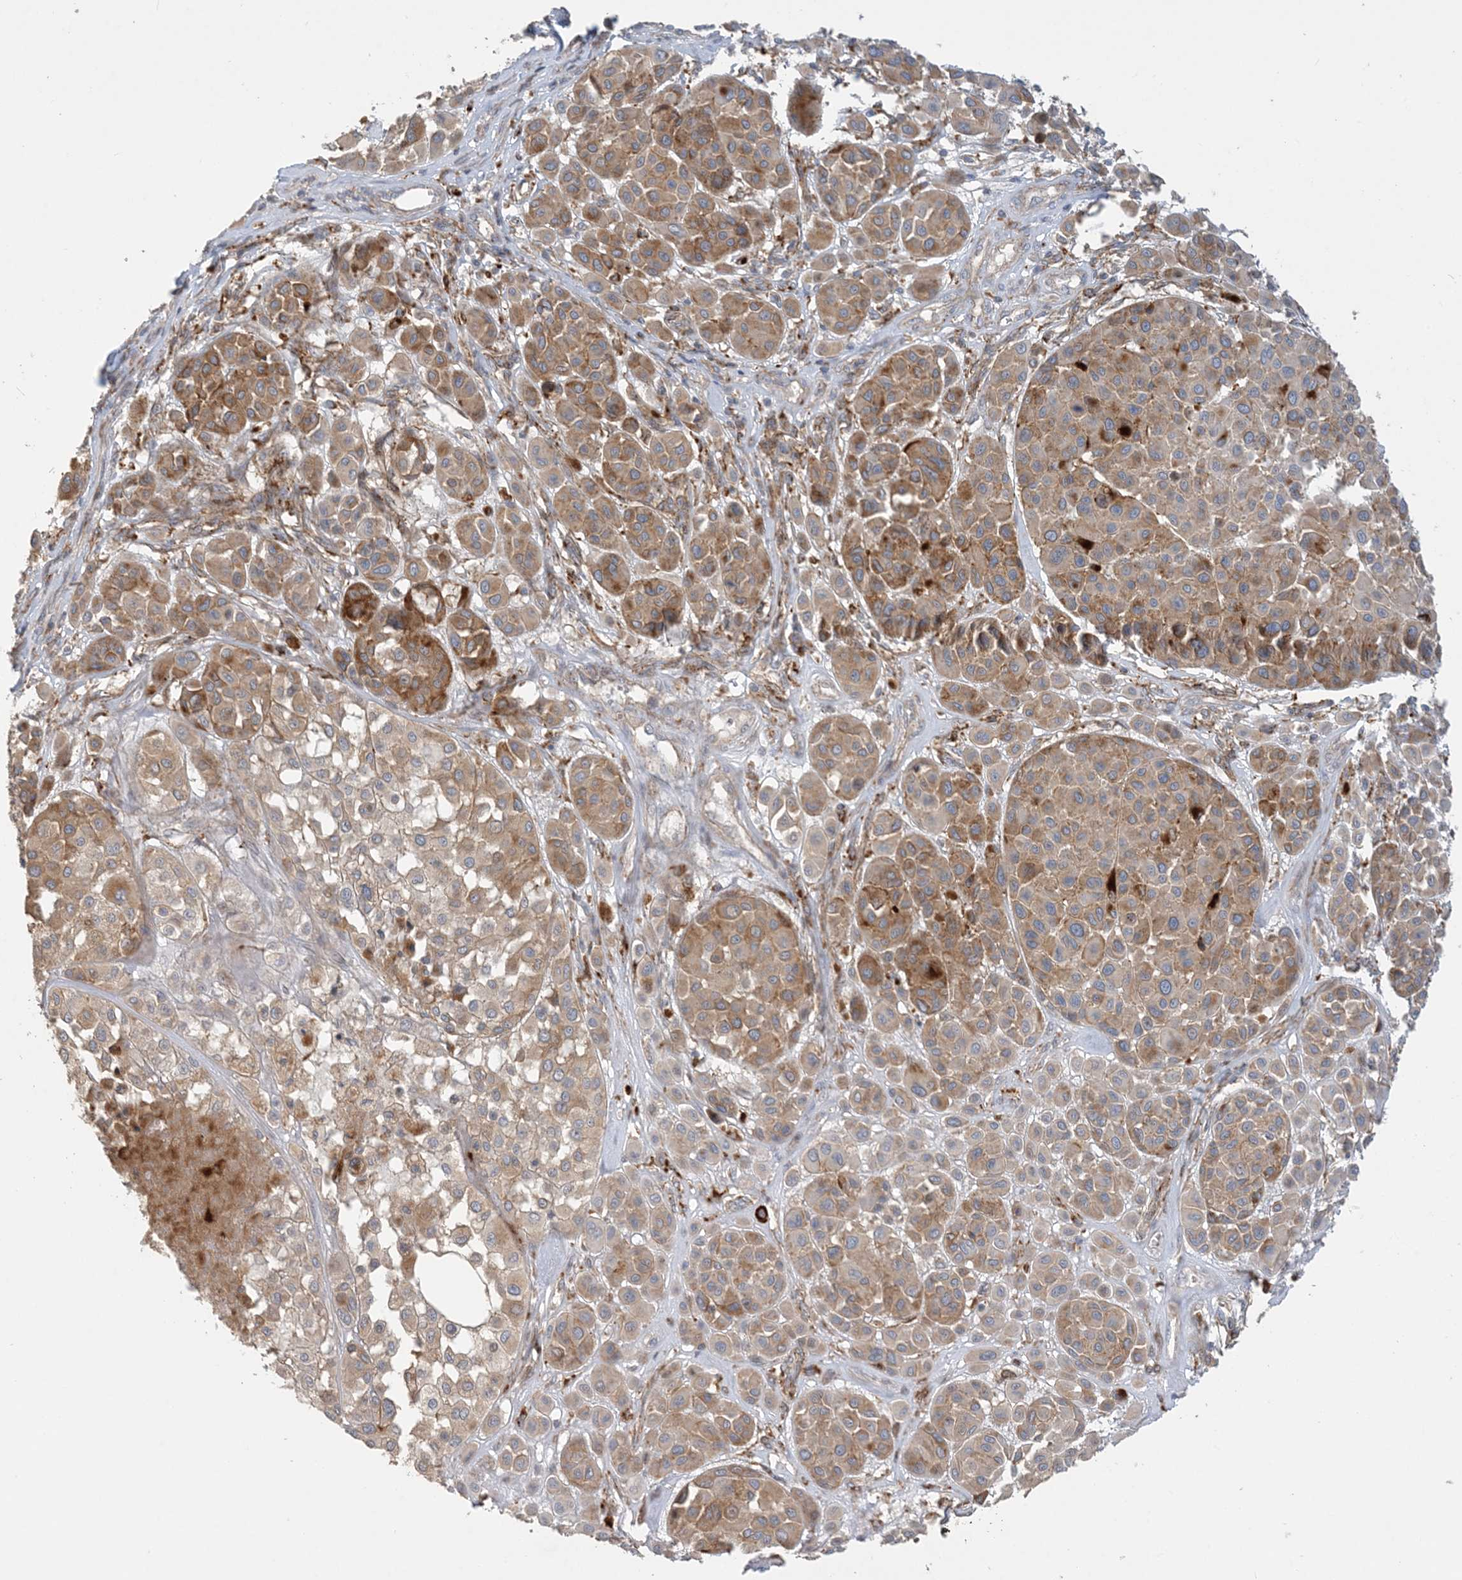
{"staining": {"intensity": "moderate", "quantity": ">75%", "location": "cytoplasmic/membranous"}, "tissue": "melanoma", "cell_type": "Tumor cells", "image_type": "cancer", "snomed": [{"axis": "morphology", "description": "Malignant melanoma, Metastatic site"}, {"axis": "topography", "description": "Soft tissue"}], "caption": "Protein staining exhibits moderate cytoplasmic/membranous positivity in about >75% of tumor cells in malignant melanoma (metastatic site).", "gene": "SPPL2A", "patient": {"sex": "male", "age": 41}}